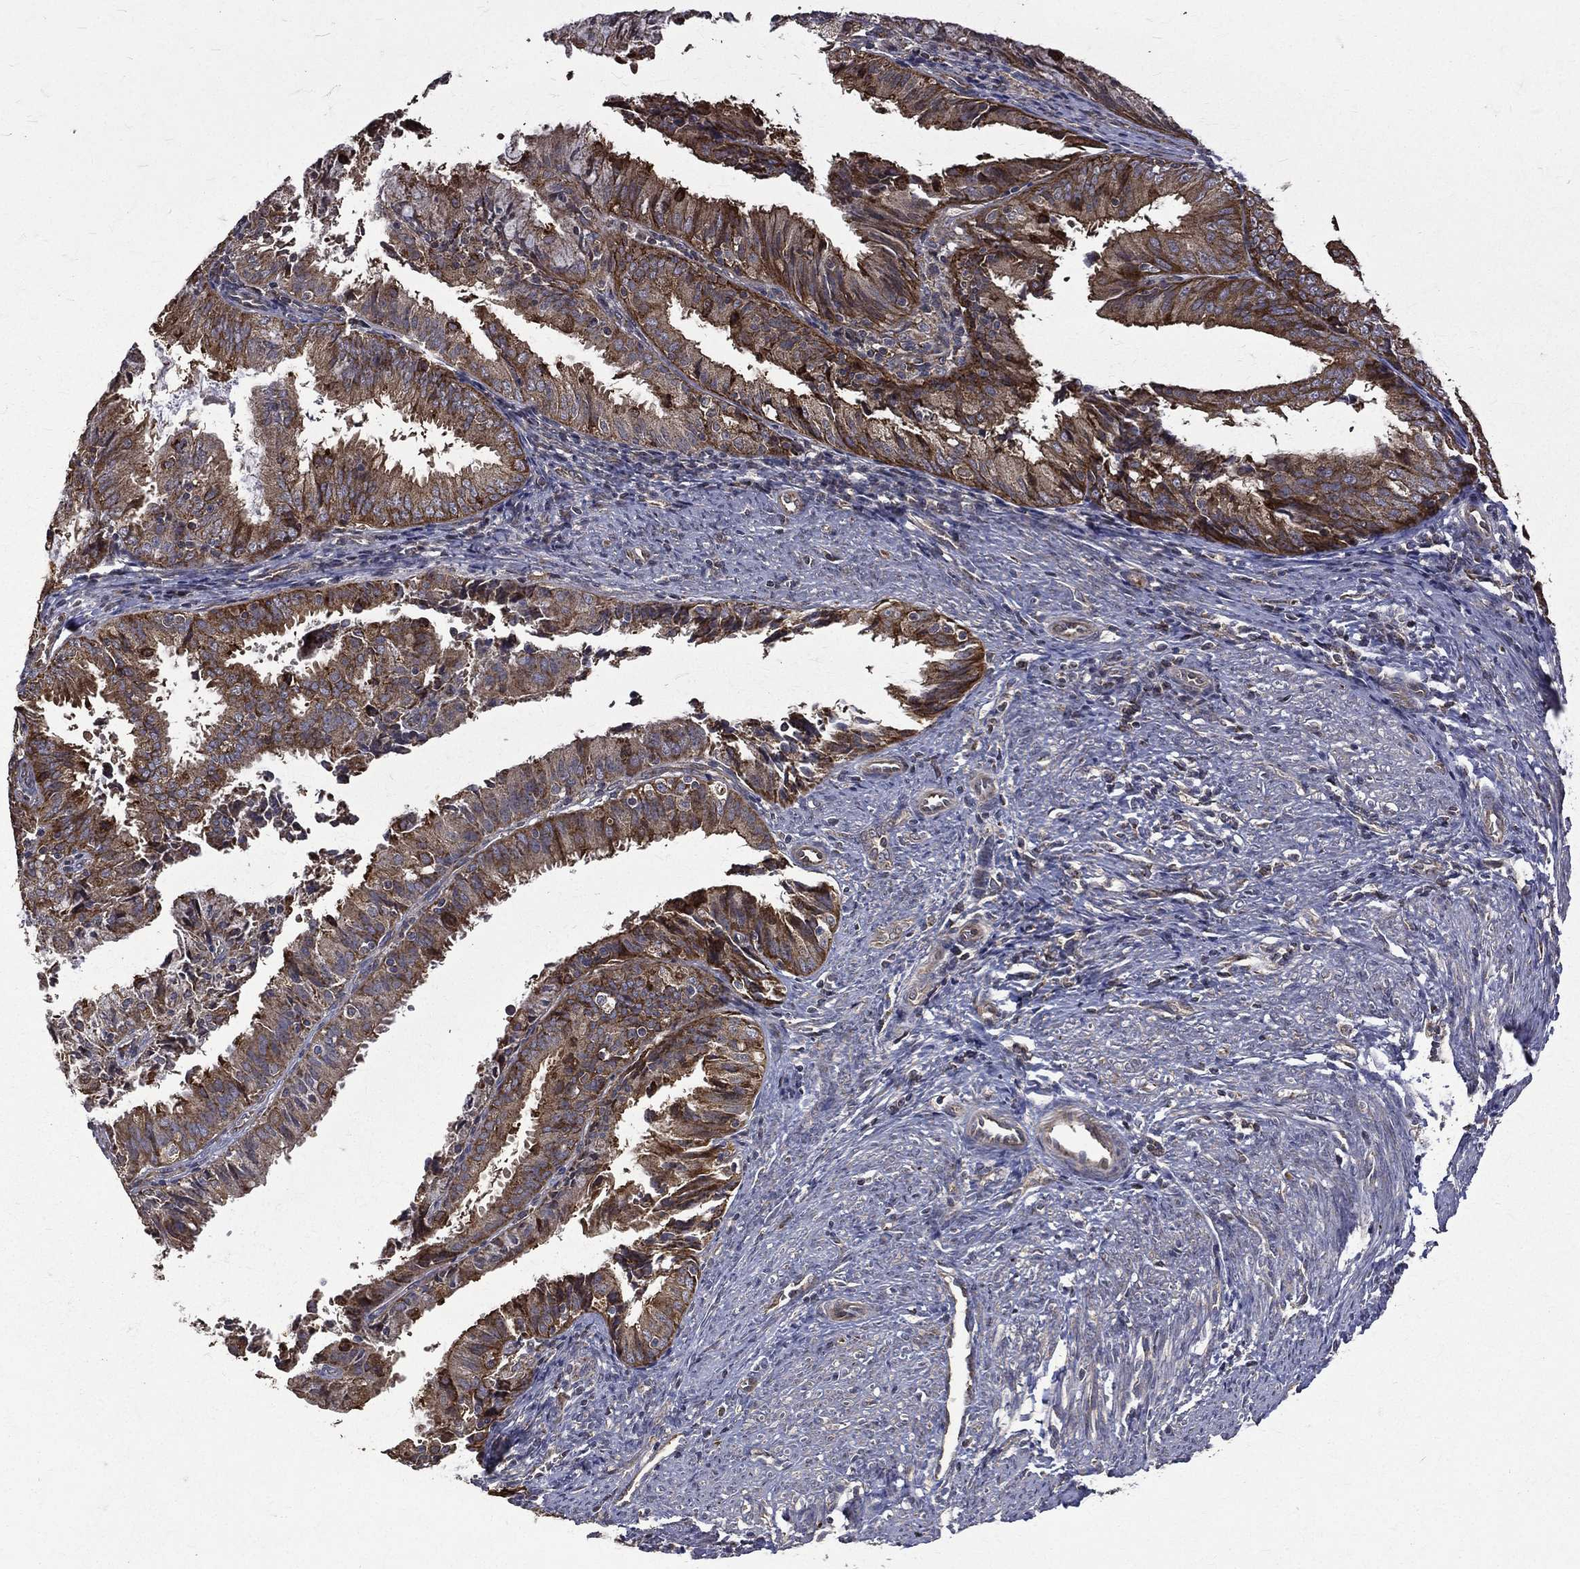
{"staining": {"intensity": "moderate", "quantity": ">75%", "location": "cytoplasmic/membranous"}, "tissue": "endometrial cancer", "cell_type": "Tumor cells", "image_type": "cancer", "snomed": [{"axis": "morphology", "description": "Adenocarcinoma, NOS"}, {"axis": "topography", "description": "Endometrium"}], "caption": "Protein staining of endometrial cancer tissue reveals moderate cytoplasmic/membranous staining in approximately >75% of tumor cells.", "gene": "RPGR", "patient": {"sex": "female", "age": 57}}